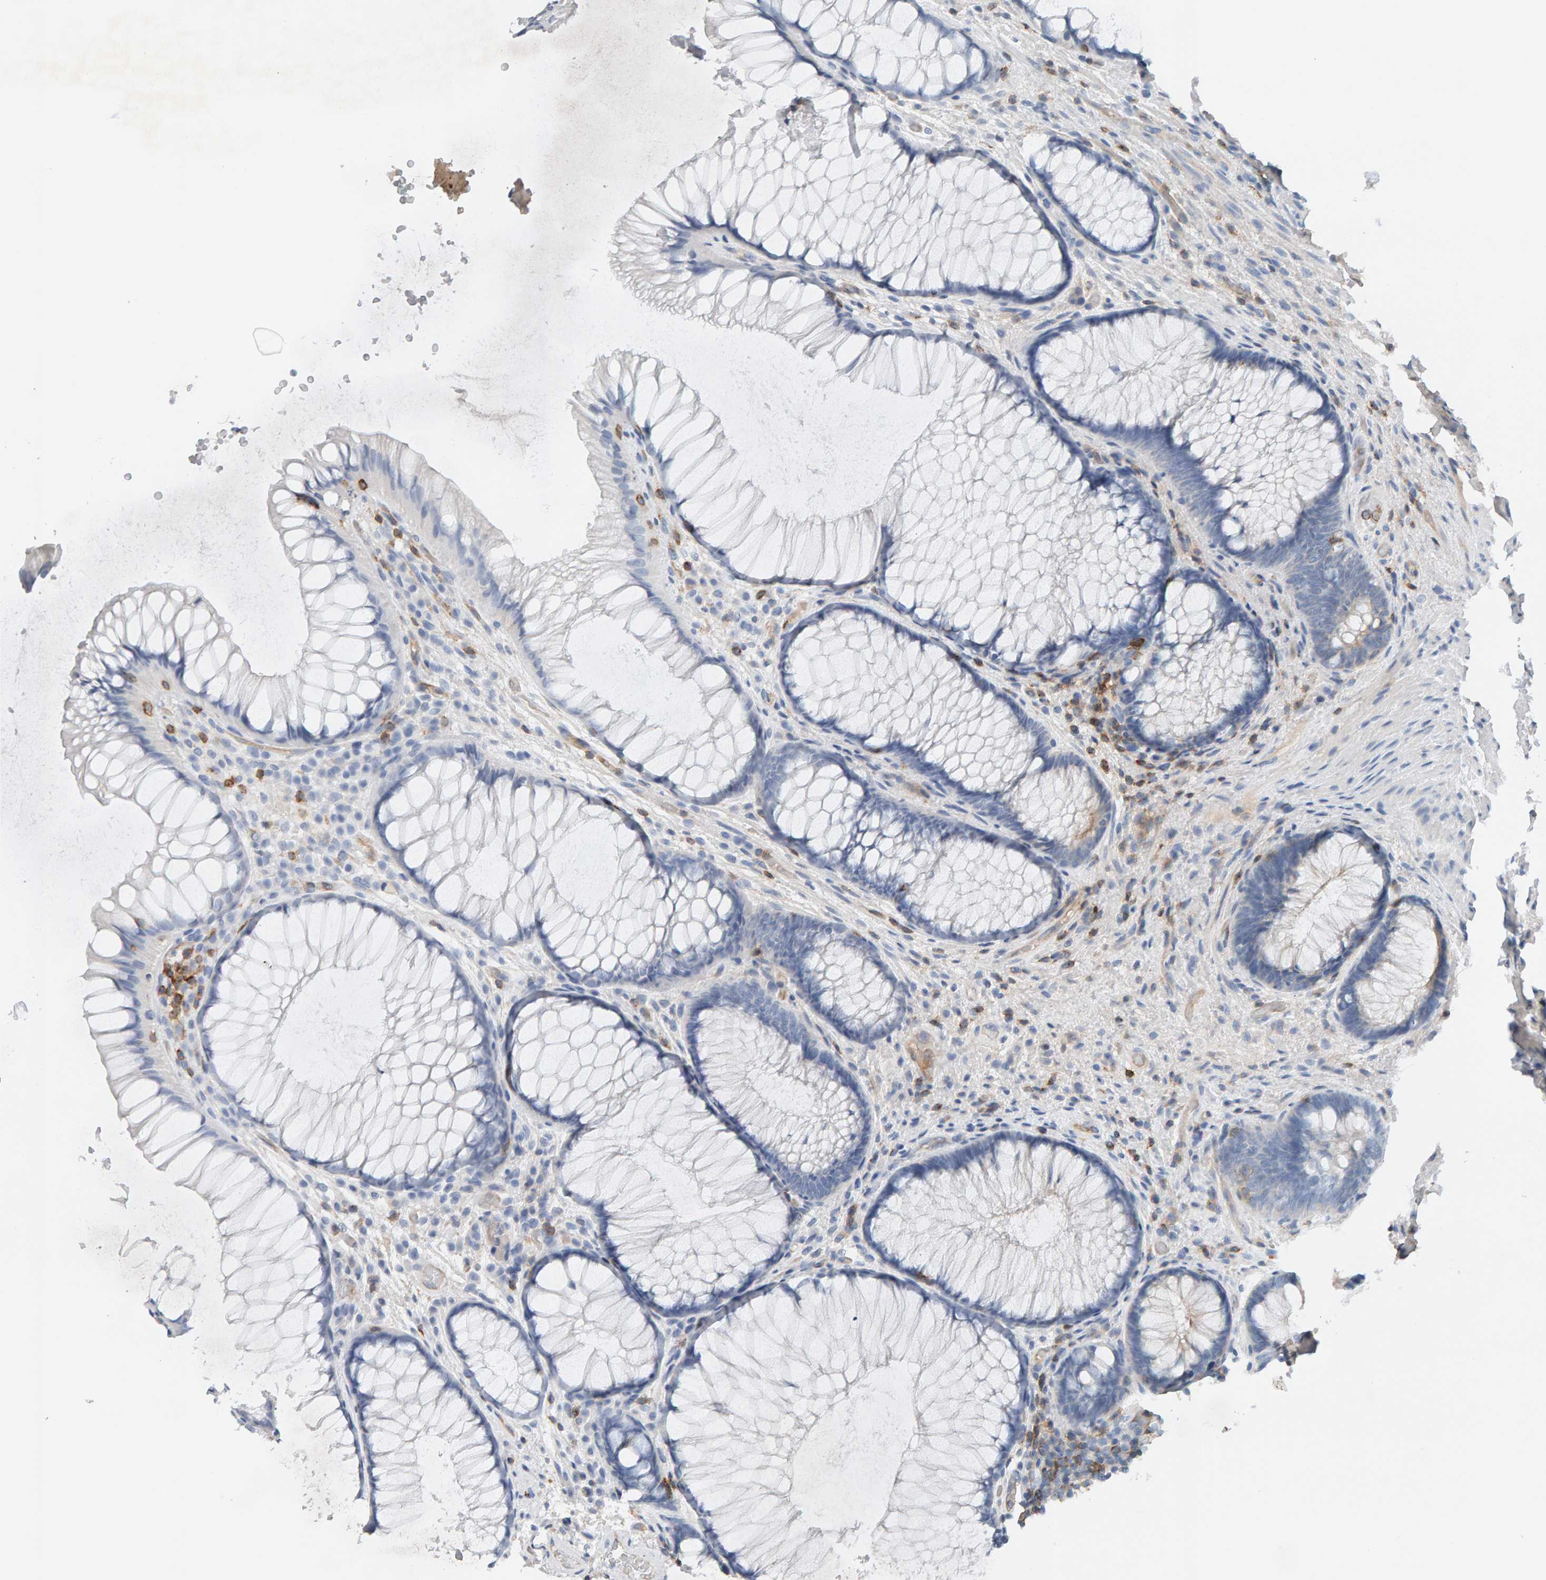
{"staining": {"intensity": "negative", "quantity": "none", "location": "none"}, "tissue": "rectum", "cell_type": "Glandular cells", "image_type": "normal", "snomed": [{"axis": "morphology", "description": "Normal tissue, NOS"}, {"axis": "topography", "description": "Rectum"}], "caption": "Glandular cells show no significant protein staining in unremarkable rectum. Brightfield microscopy of immunohistochemistry (IHC) stained with DAB (brown) and hematoxylin (blue), captured at high magnification.", "gene": "FYN", "patient": {"sex": "male", "age": 51}}